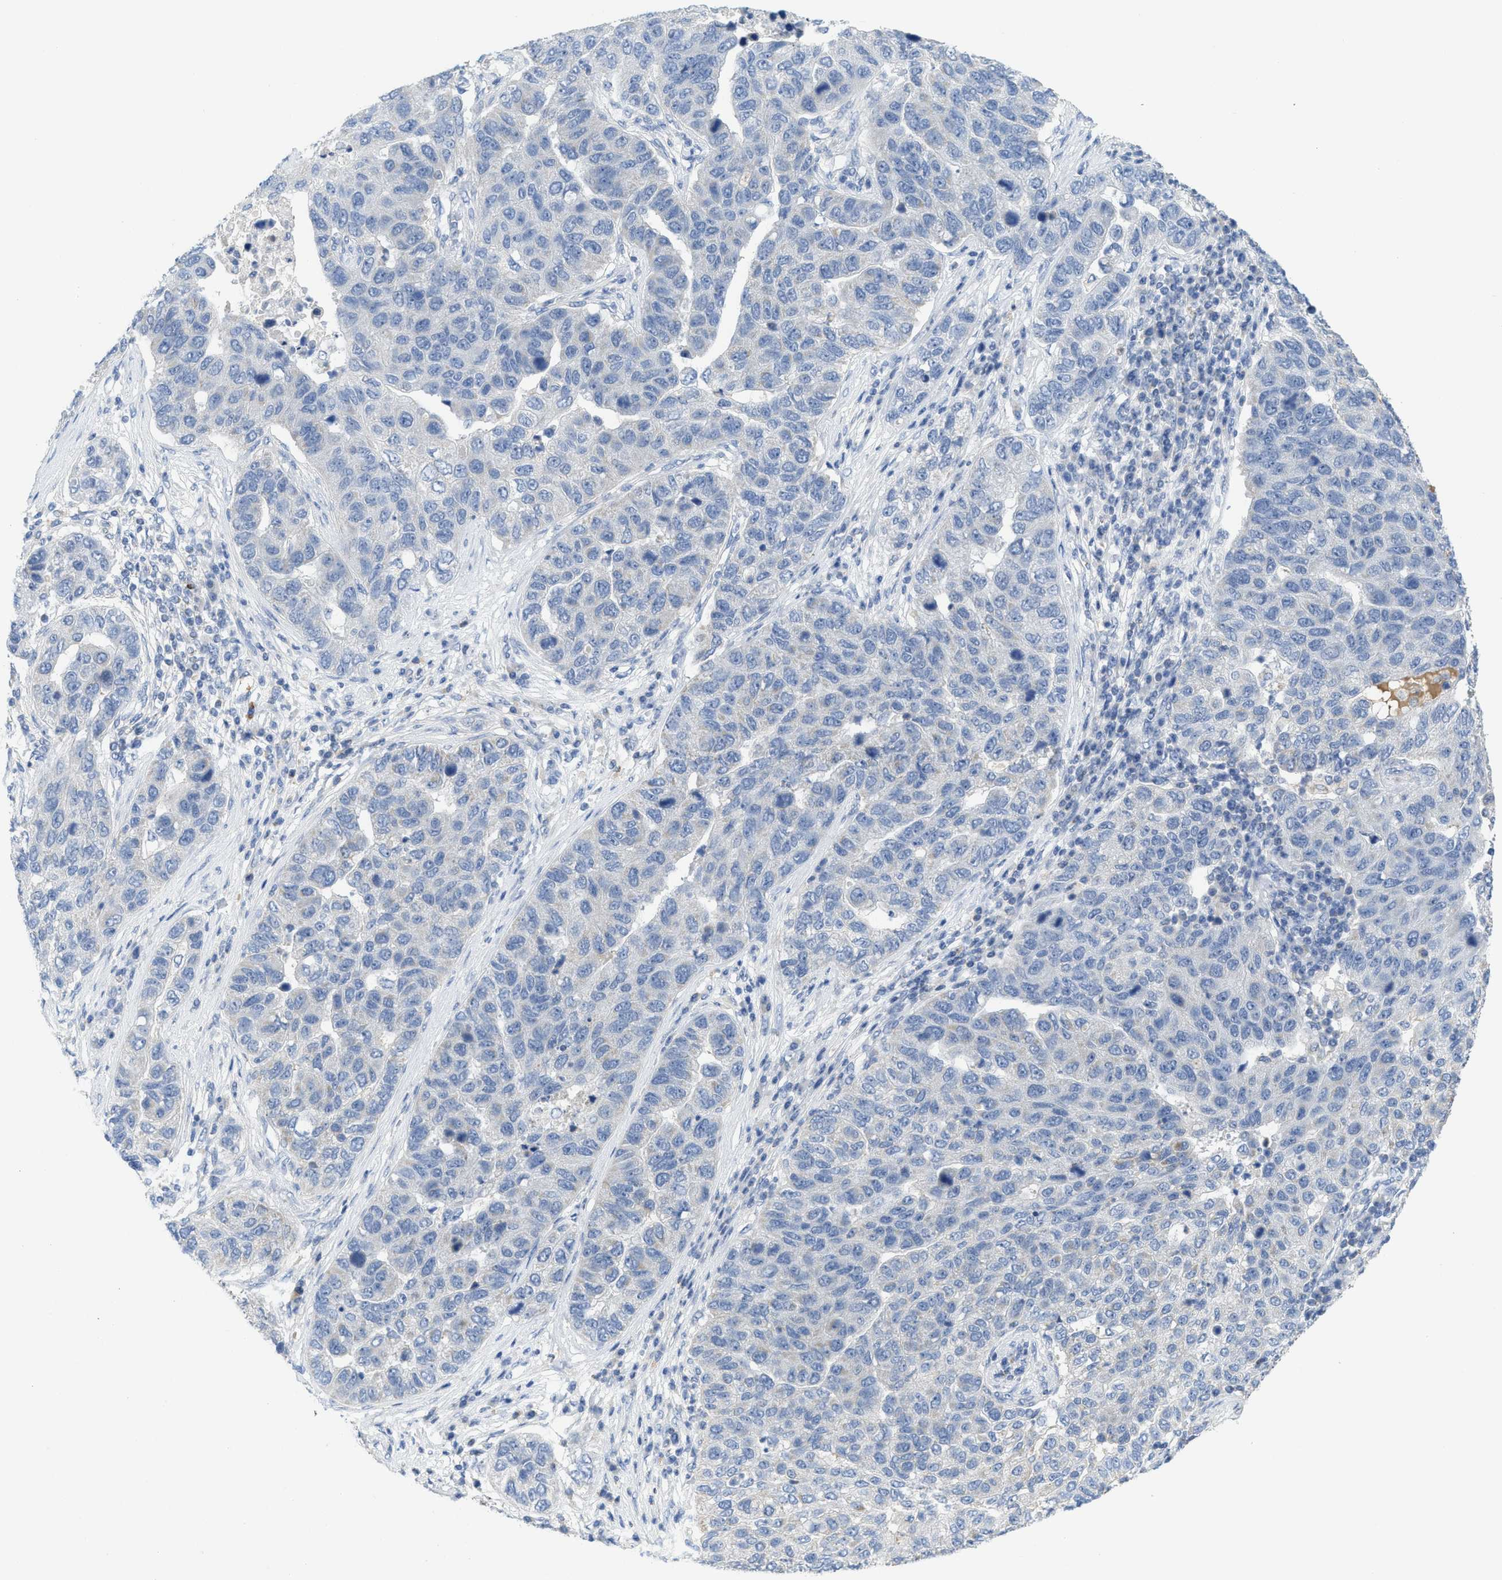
{"staining": {"intensity": "negative", "quantity": "none", "location": "none"}, "tissue": "pancreatic cancer", "cell_type": "Tumor cells", "image_type": "cancer", "snomed": [{"axis": "morphology", "description": "Adenocarcinoma, NOS"}, {"axis": "topography", "description": "Pancreas"}], "caption": "The micrograph reveals no significant positivity in tumor cells of pancreatic cancer (adenocarcinoma).", "gene": "GATD3", "patient": {"sex": "female", "age": 61}}